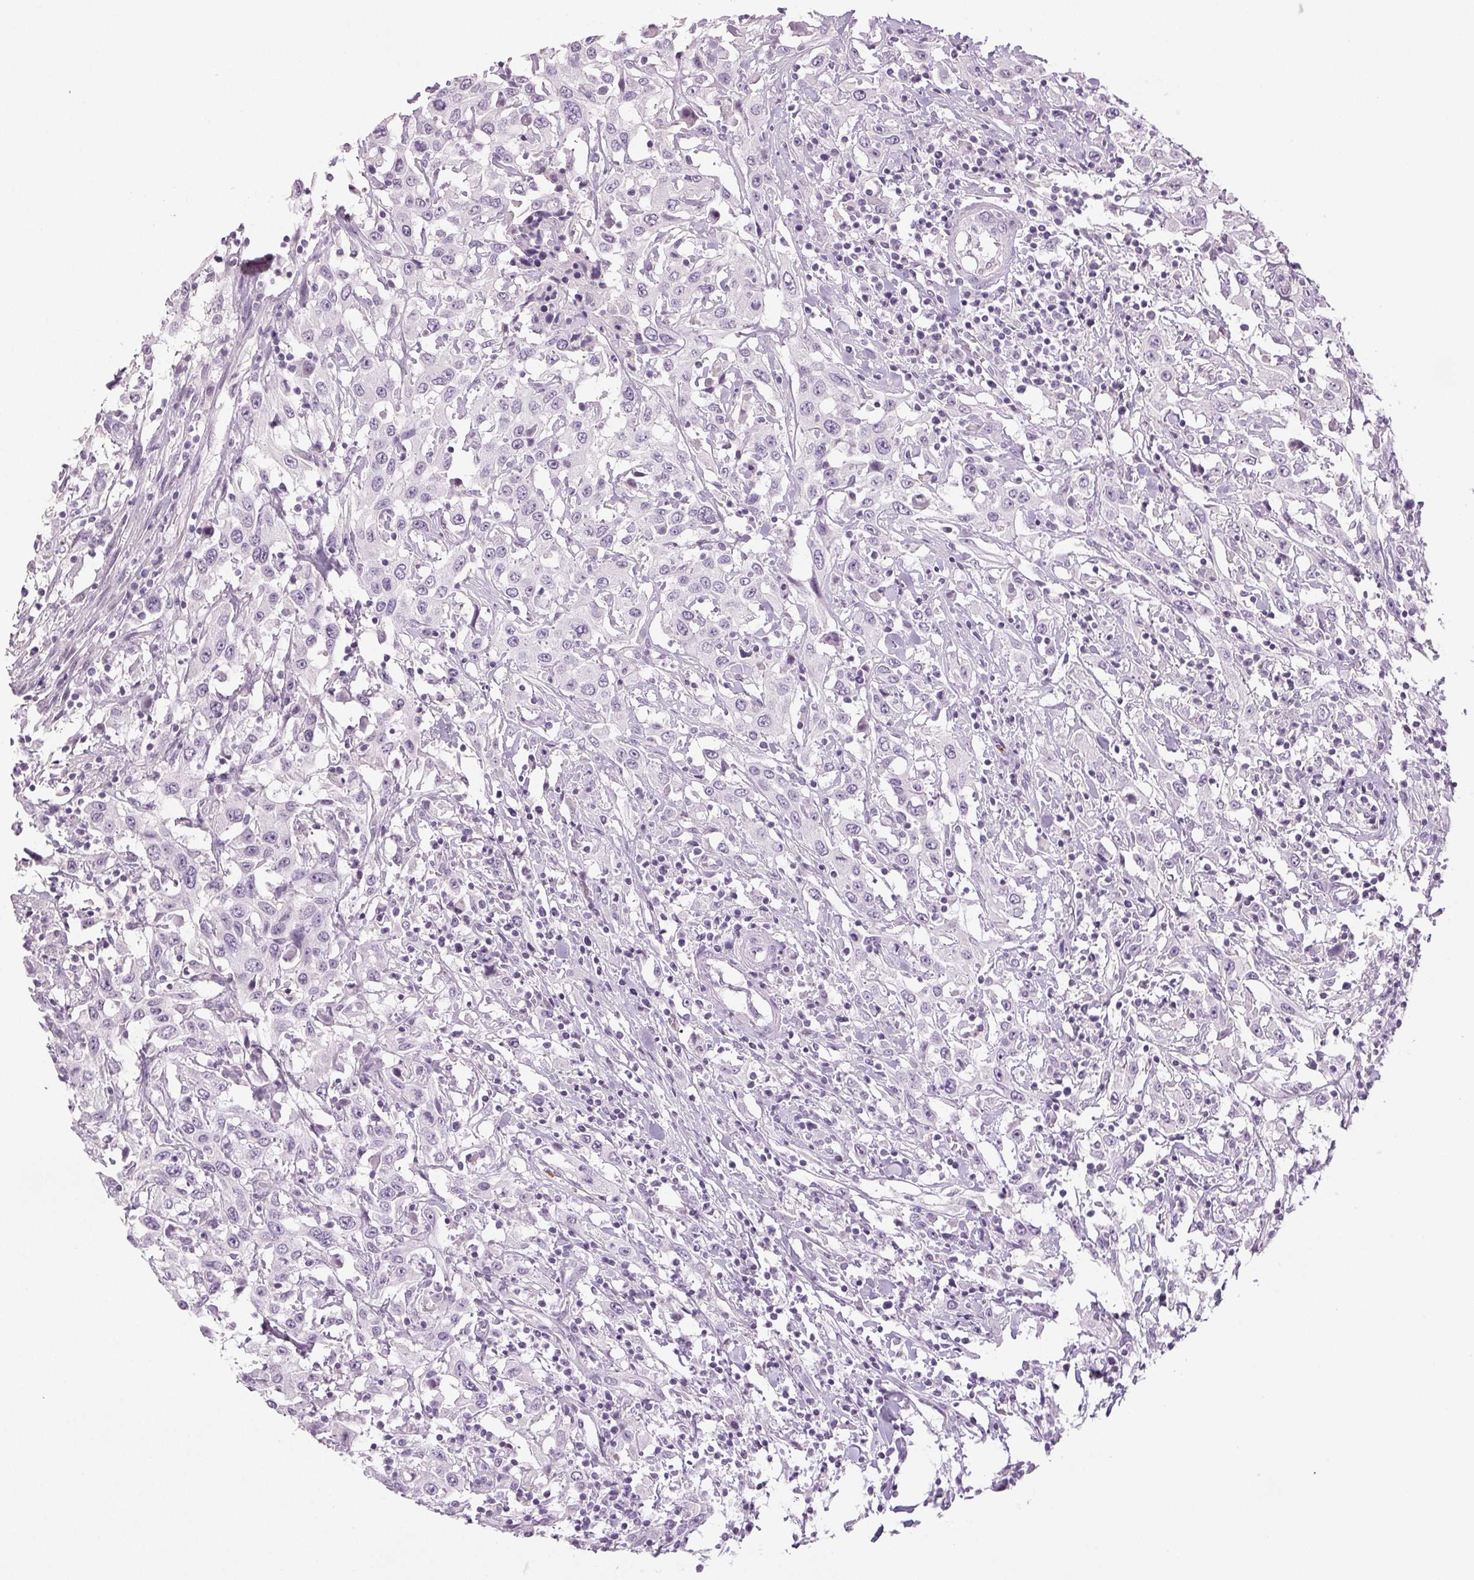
{"staining": {"intensity": "negative", "quantity": "none", "location": "none"}, "tissue": "urothelial cancer", "cell_type": "Tumor cells", "image_type": "cancer", "snomed": [{"axis": "morphology", "description": "Urothelial carcinoma, High grade"}, {"axis": "topography", "description": "Urinary bladder"}], "caption": "Immunohistochemical staining of human urothelial cancer demonstrates no significant expression in tumor cells.", "gene": "LTF", "patient": {"sex": "male", "age": 61}}